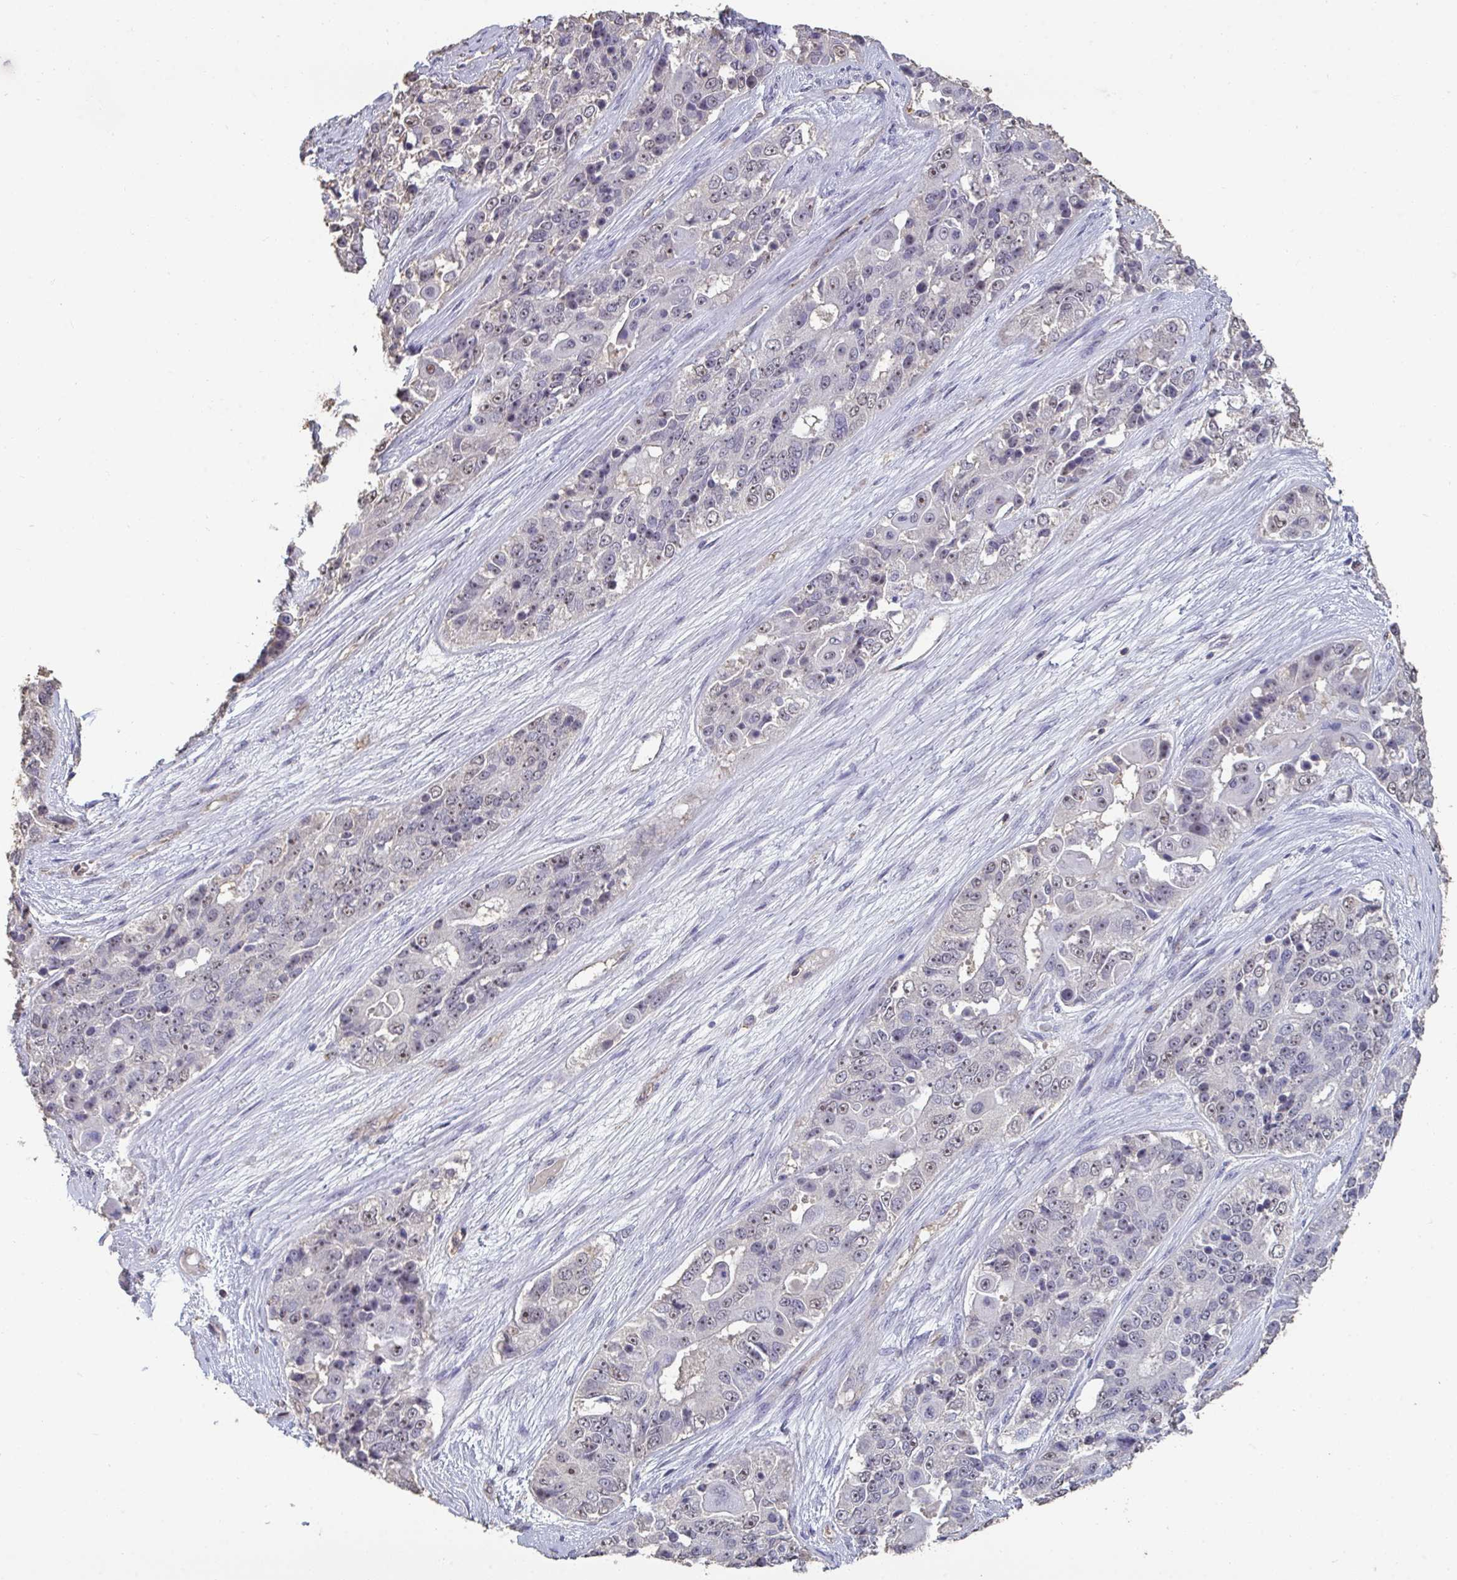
{"staining": {"intensity": "moderate", "quantity": "<25%", "location": "nuclear"}, "tissue": "ovarian cancer", "cell_type": "Tumor cells", "image_type": "cancer", "snomed": [{"axis": "morphology", "description": "Carcinoma, endometroid"}, {"axis": "topography", "description": "Ovary"}], "caption": "Endometroid carcinoma (ovarian) was stained to show a protein in brown. There is low levels of moderate nuclear staining in approximately <25% of tumor cells. The staining was performed using DAB (3,3'-diaminobenzidine) to visualize the protein expression in brown, while the nuclei were stained in blue with hematoxylin (Magnification: 20x).", "gene": "SENP3", "patient": {"sex": "female", "age": 51}}